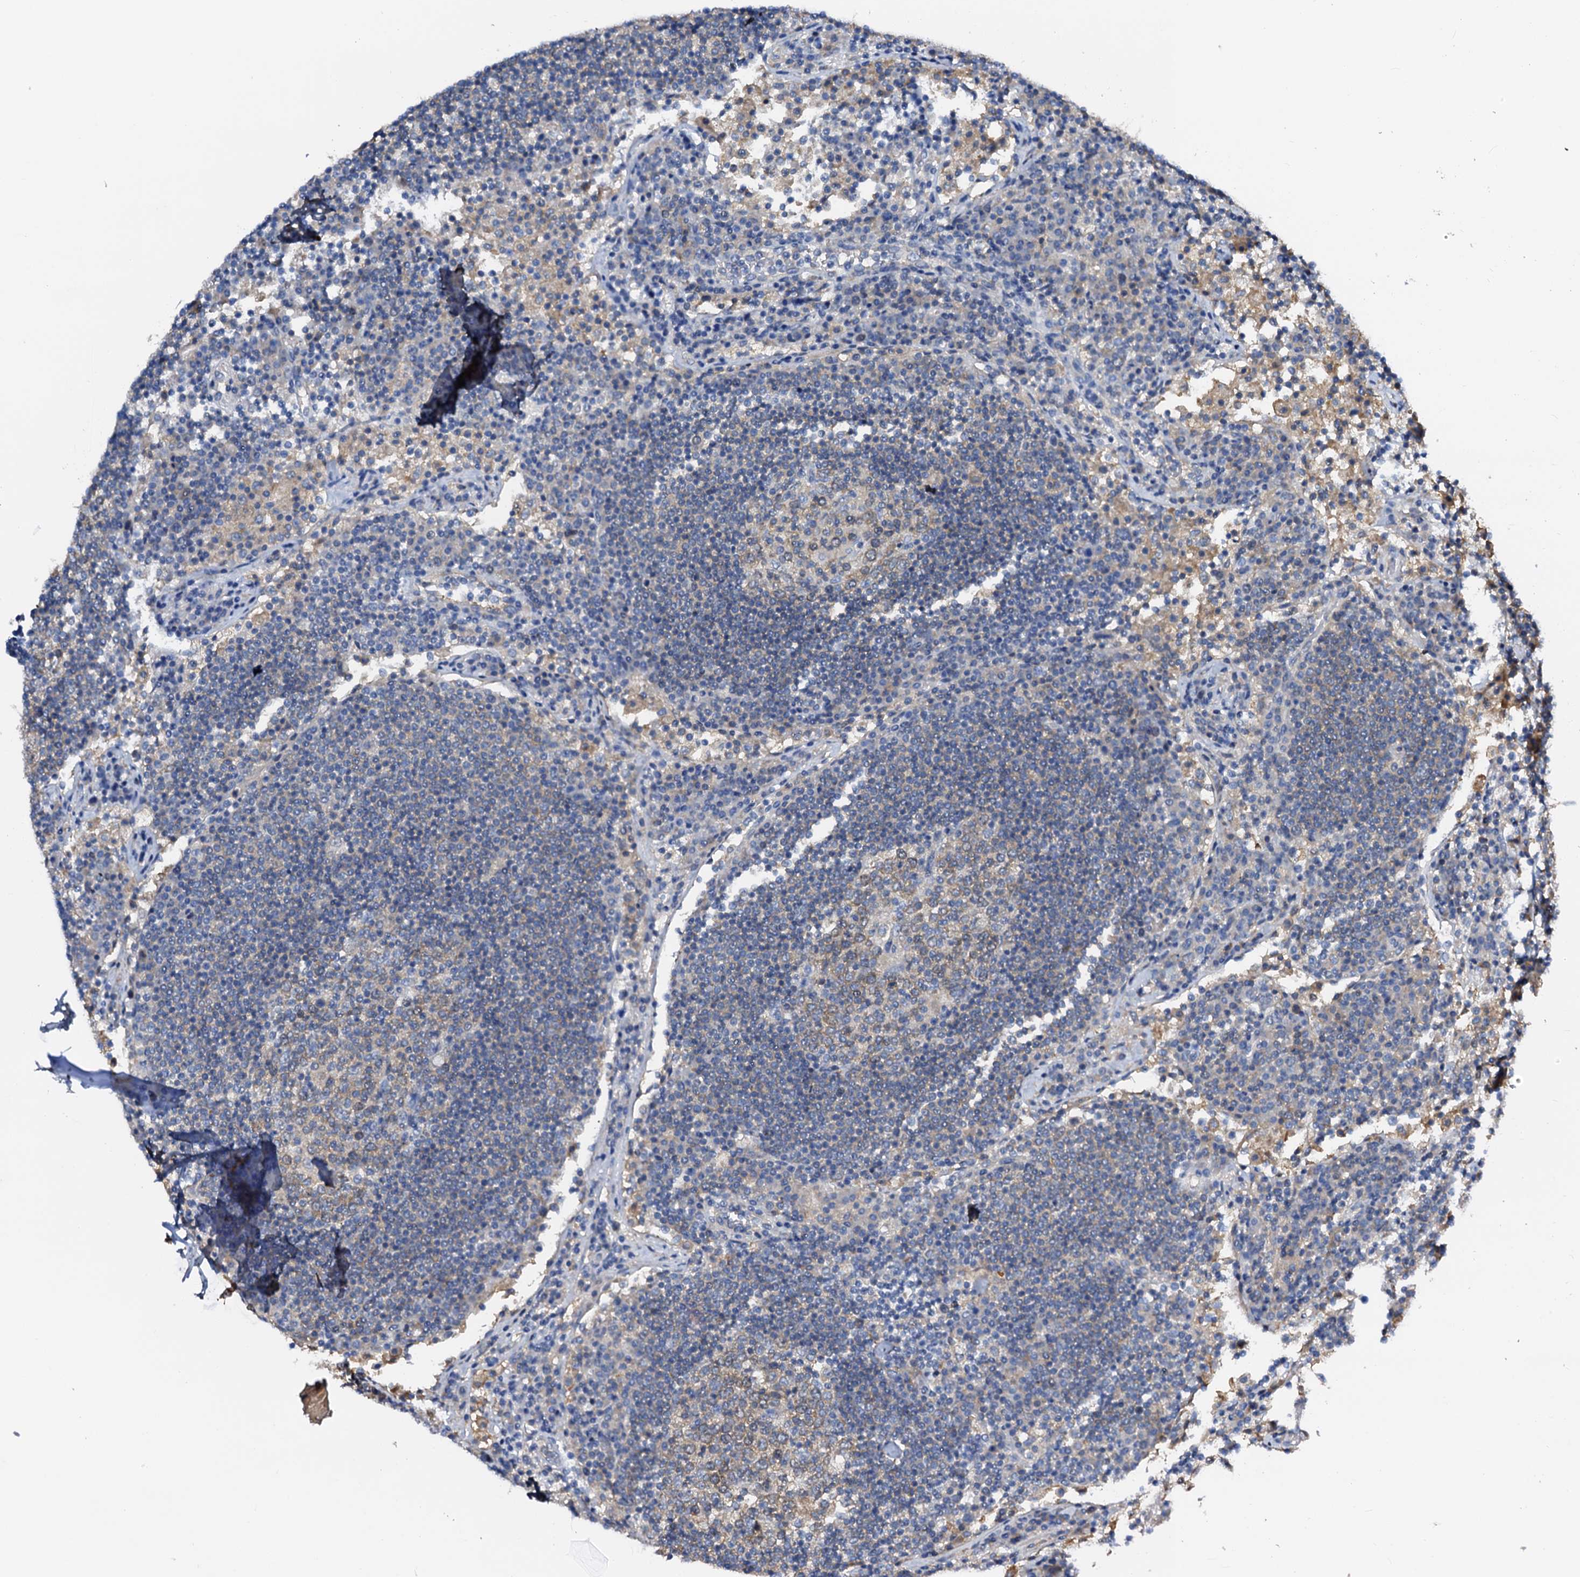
{"staining": {"intensity": "weak", "quantity": "25%-75%", "location": "cytoplasmic/membranous"}, "tissue": "lymph node", "cell_type": "Germinal center cells", "image_type": "normal", "snomed": [{"axis": "morphology", "description": "Normal tissue, NOS"}, {"axis": "topography", "description": "Lymph node"}], "caption": "Normal lymph node reveals weak cytoplasmic/membranous positivity in about 25%-75% of germinal center cells, visualized by immunohistochemistry.", "gene": "CSKMT", "patient": {"sex": "female", "age": 53}}